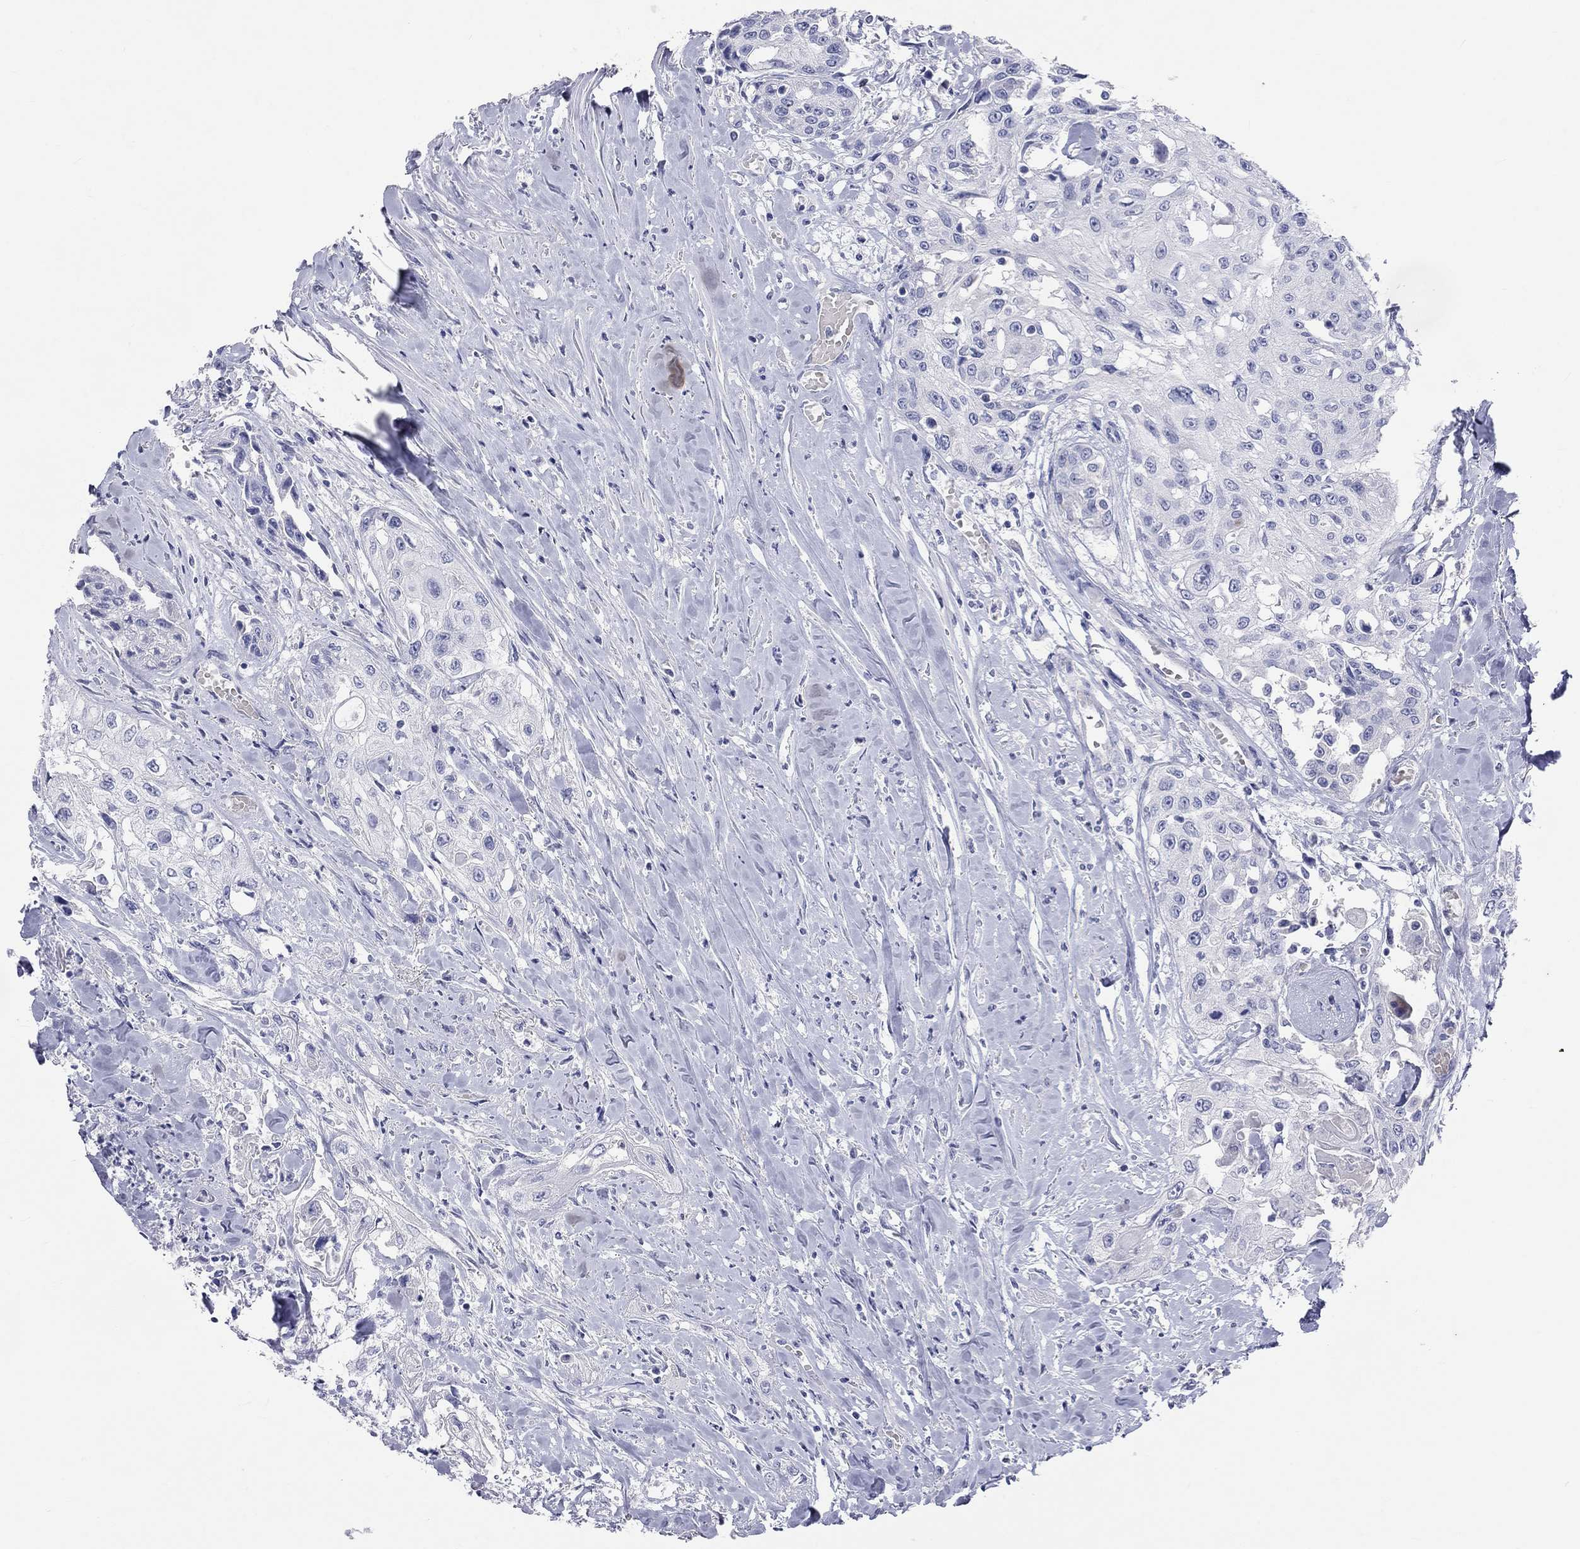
{"staining": {"intensity": "negative", "quantity": "none", "location": "none"}, "tissue": "head and neck cancer", "cell_type": "Tumor cells", "image_type": "cancer", "snomed": [{"axis": "morphology", "description": "Normal tissue, NOS"}, {"axis": "morphology", "description": "Squamous cell carcinoma, NOS"}, {"axis": "topography", "description": "Oral tissue"}, {"axis": "topography", "description": "Peripheral nerve tissue"}, {"axis": "topography", "description": "Head-Neck"}], "caption": "Head and neck cancer was stained to show a protein in brown. There is no significant positivity in tumor cells.", "gene": "PCDHGC5", "patient": {"sex": "female", "age": 59}}